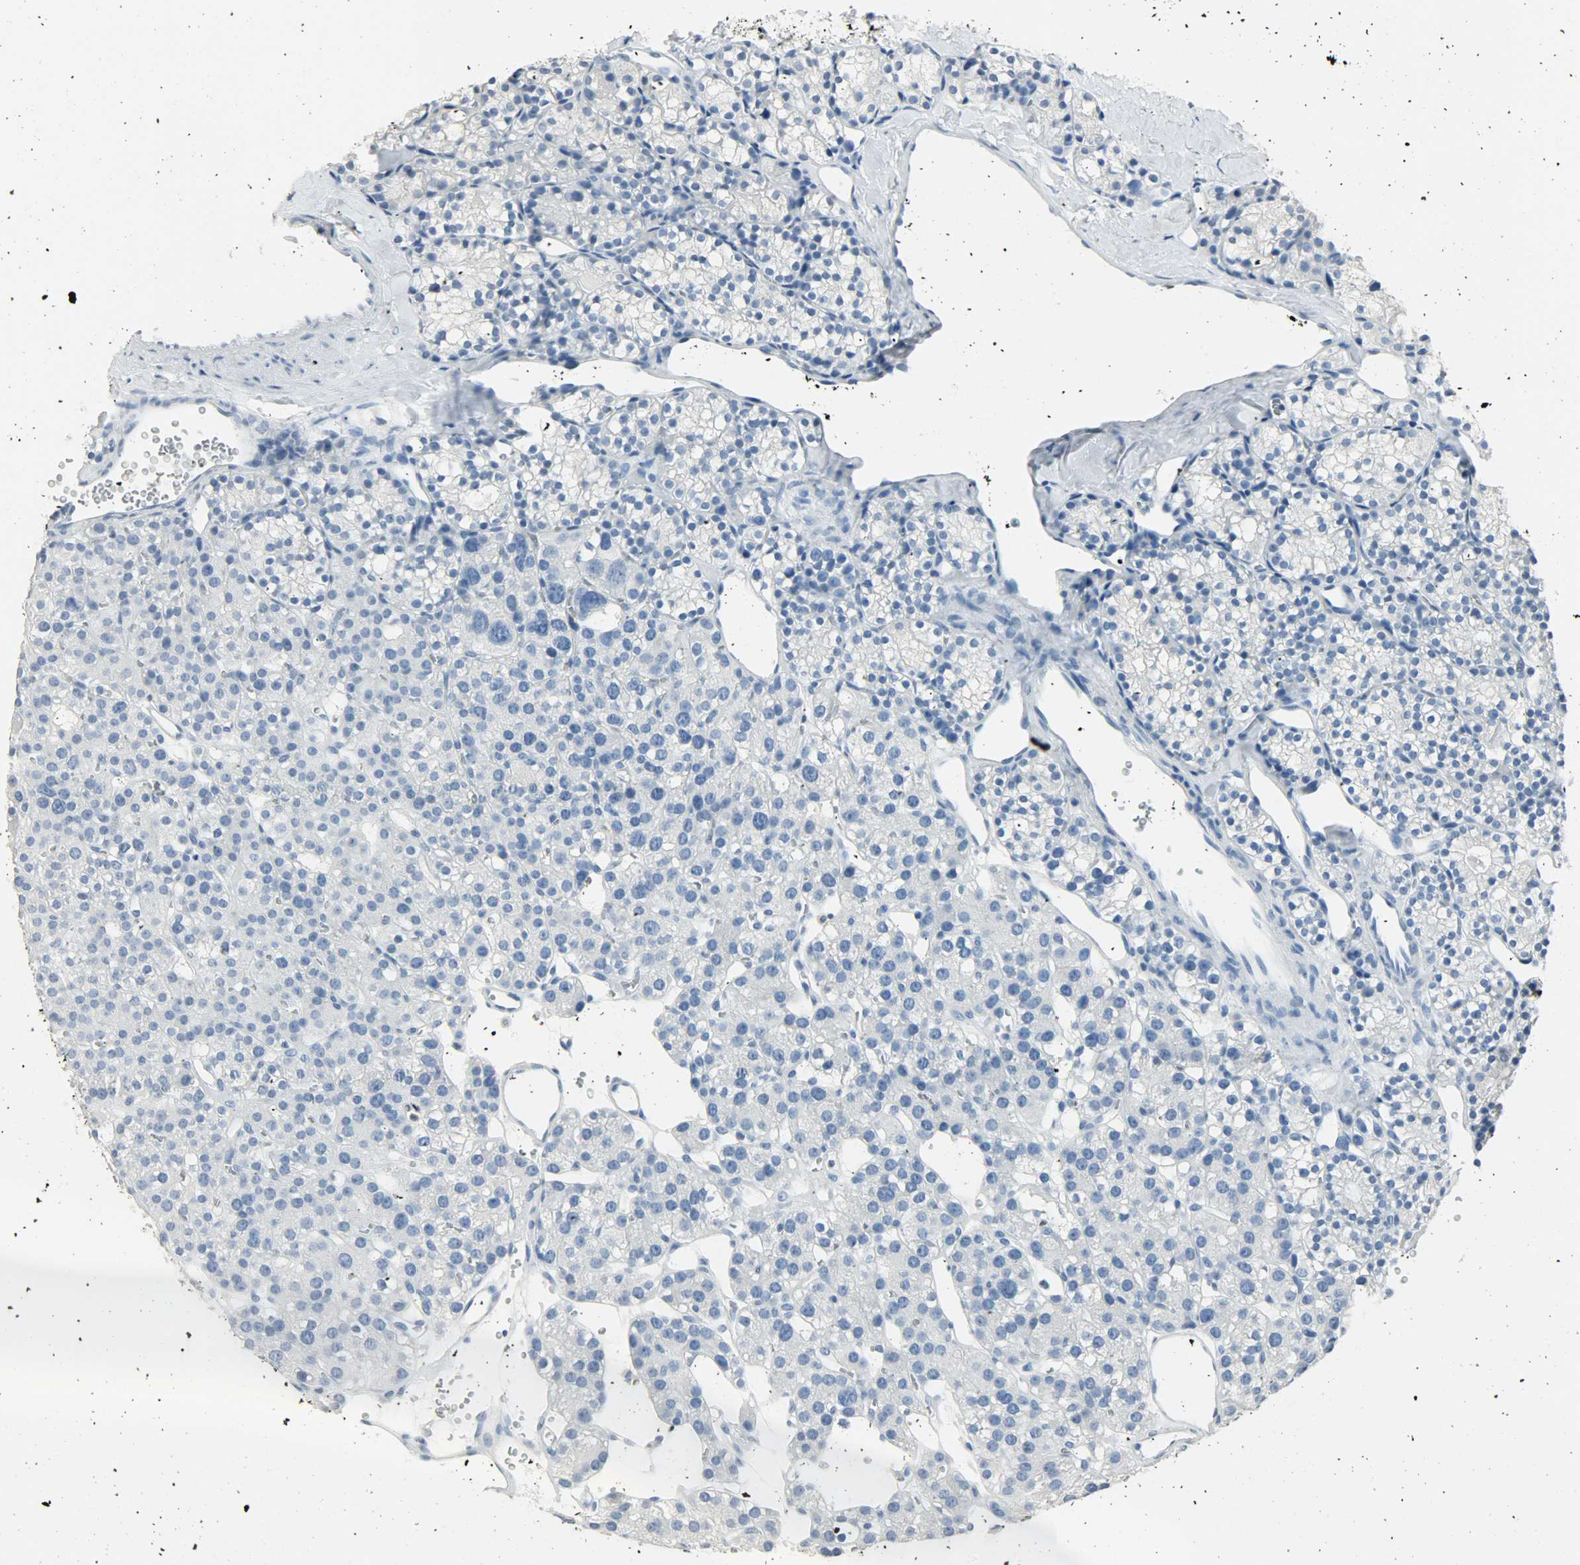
{"staining": {"intensity": "negative", "quantity": "none", "location": "none"}, "tissue": "parathyroid gland", "cell_type": "Glandular cells", "image_type": "normal", "snomed": [{"axis": "morphology", "description": "Normal tissue, NOS"}, {"axis": "topography", "description": "Parathyroid gland"}], "caption": "Glandular cells show no significant protein staining in benign parathyroid gland. The staining was performed using DAB (3,3'-diaminobenzidine) to visualize the protein expression in brown, while the nuclei were stained in blue with hematoxylin (Magnification: 20x).", "gene": "PTPN6", "patient": {"sex": "female", "age": 64}}